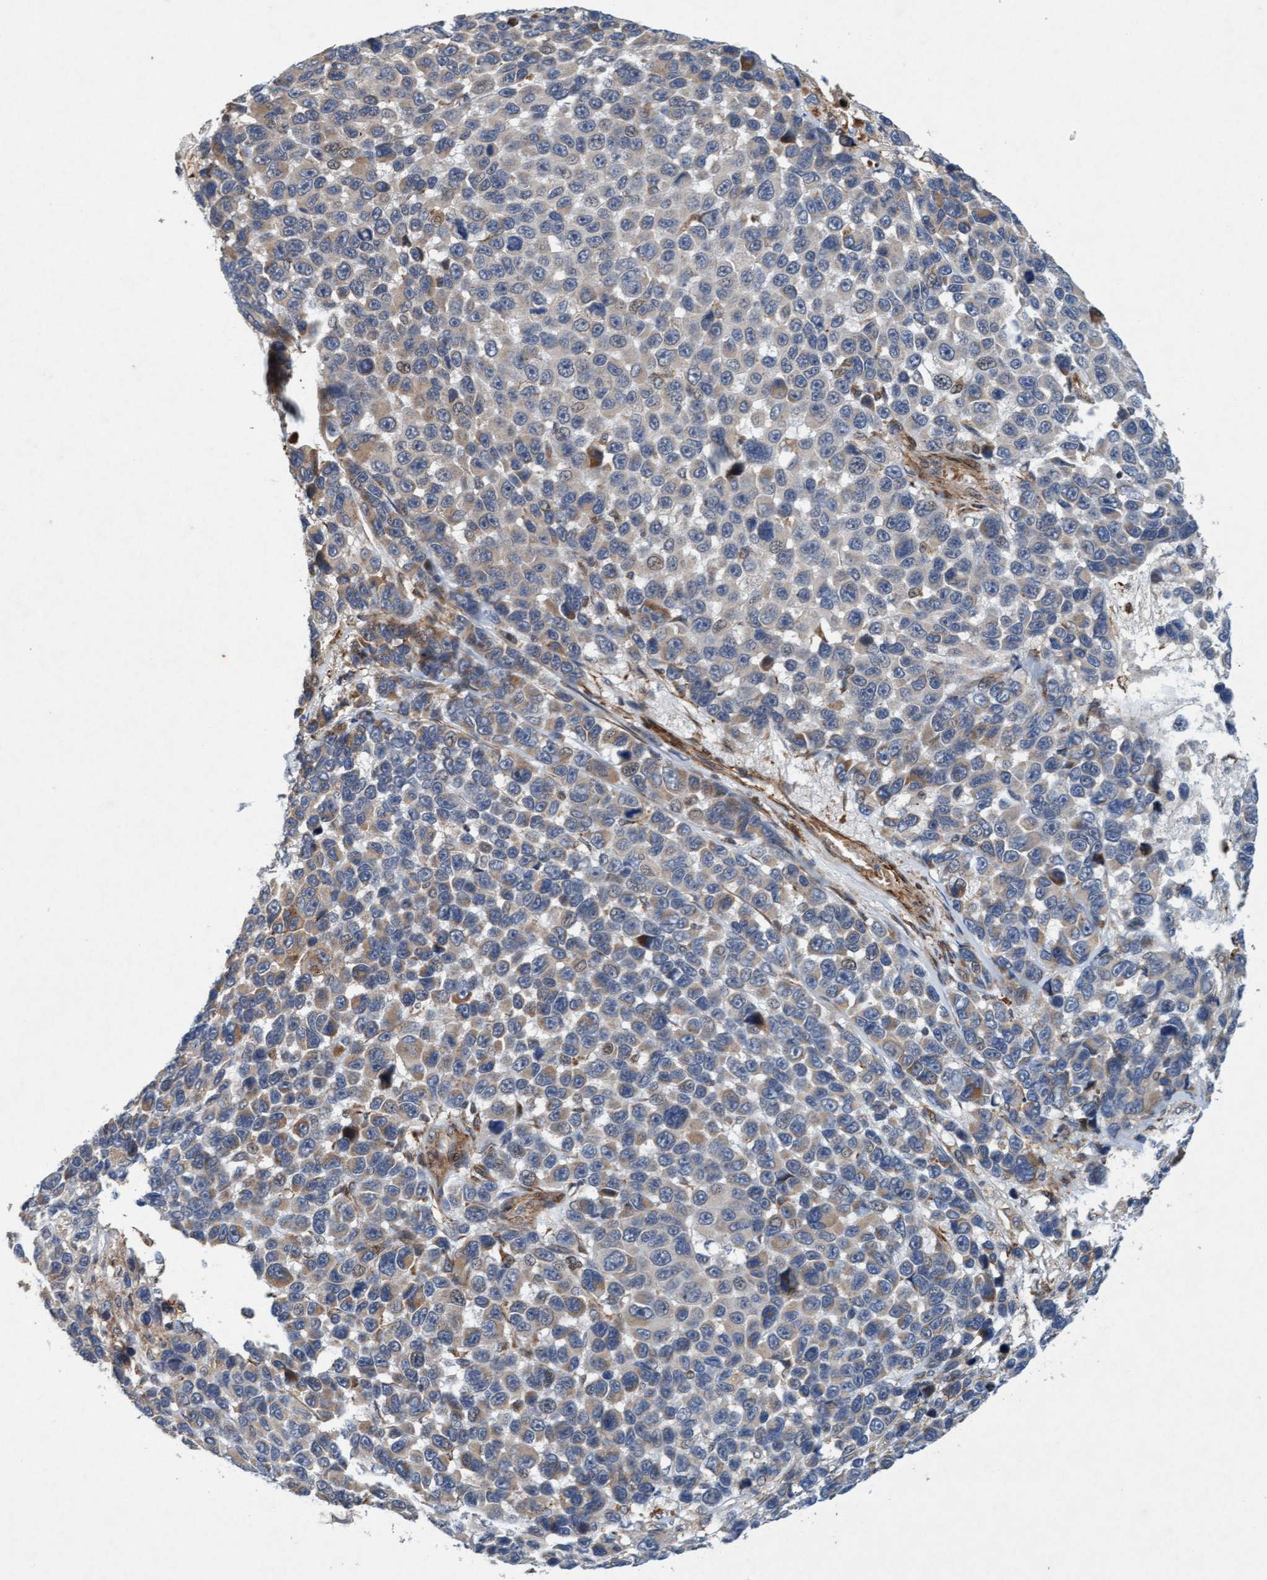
{"staining": {"intensity": "weak", "quantity": "<25%", "location": "cytoplasmic/membranous"}, "tissue": "melanoma", "cell_type": "Tumor cells", "image_type": "cancer", "snomed": [{"axis": "morphology", "description": "Malignant melanoma, NOS"}, {"axis": "topography", "description": "Skin"}], "caption": "This is an IHC image of malignant melanoma. There is no expression in tumor cells.", "gene": "TMEM70", "patient": {"sex": "male", "age": 53}}